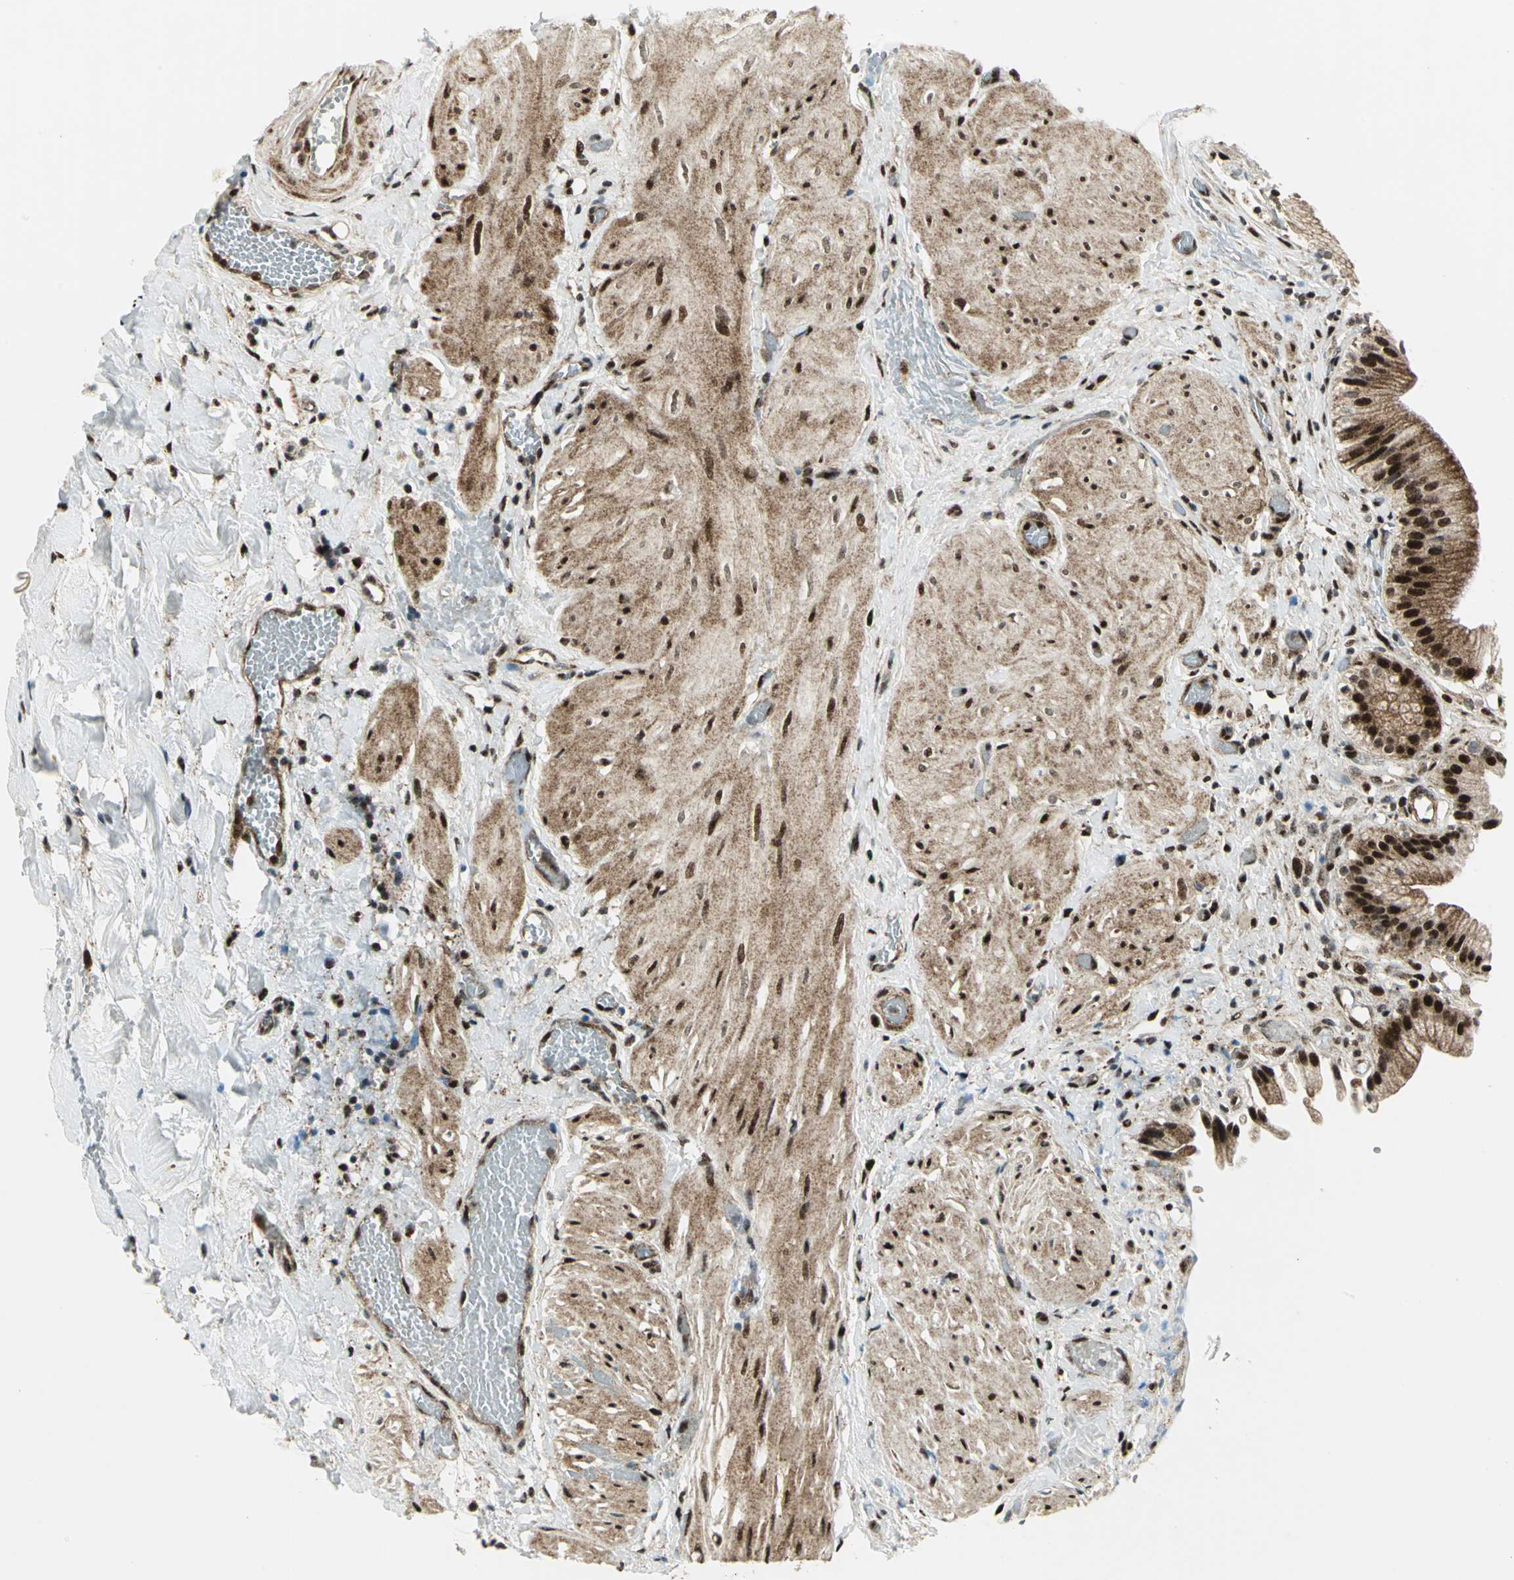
{"staining": {"intensity": "strong", "quantity": ">75%", "location": "cytoplasmic/membranous,nuclear"}, "tissue": "gallbladder", "cell_type": "Glandular cells", "image_type": "normal", "snomed": [{"axis": "morphology", "description": "Normal tissue, NOS"}, {"axis": "topography", "description": "Gallbladder"}], "caption": "An IHC image of benign tissue is shown. Protein staining in brown shows strong cytoplasmic/membranous,nuclear positivity in gallbladder within glandular cells. (brown staining indicates protein expression, while blue staining denotes nuclei).", "gene": "COPS5", "patient": {"sex": "male", "age": 65}}